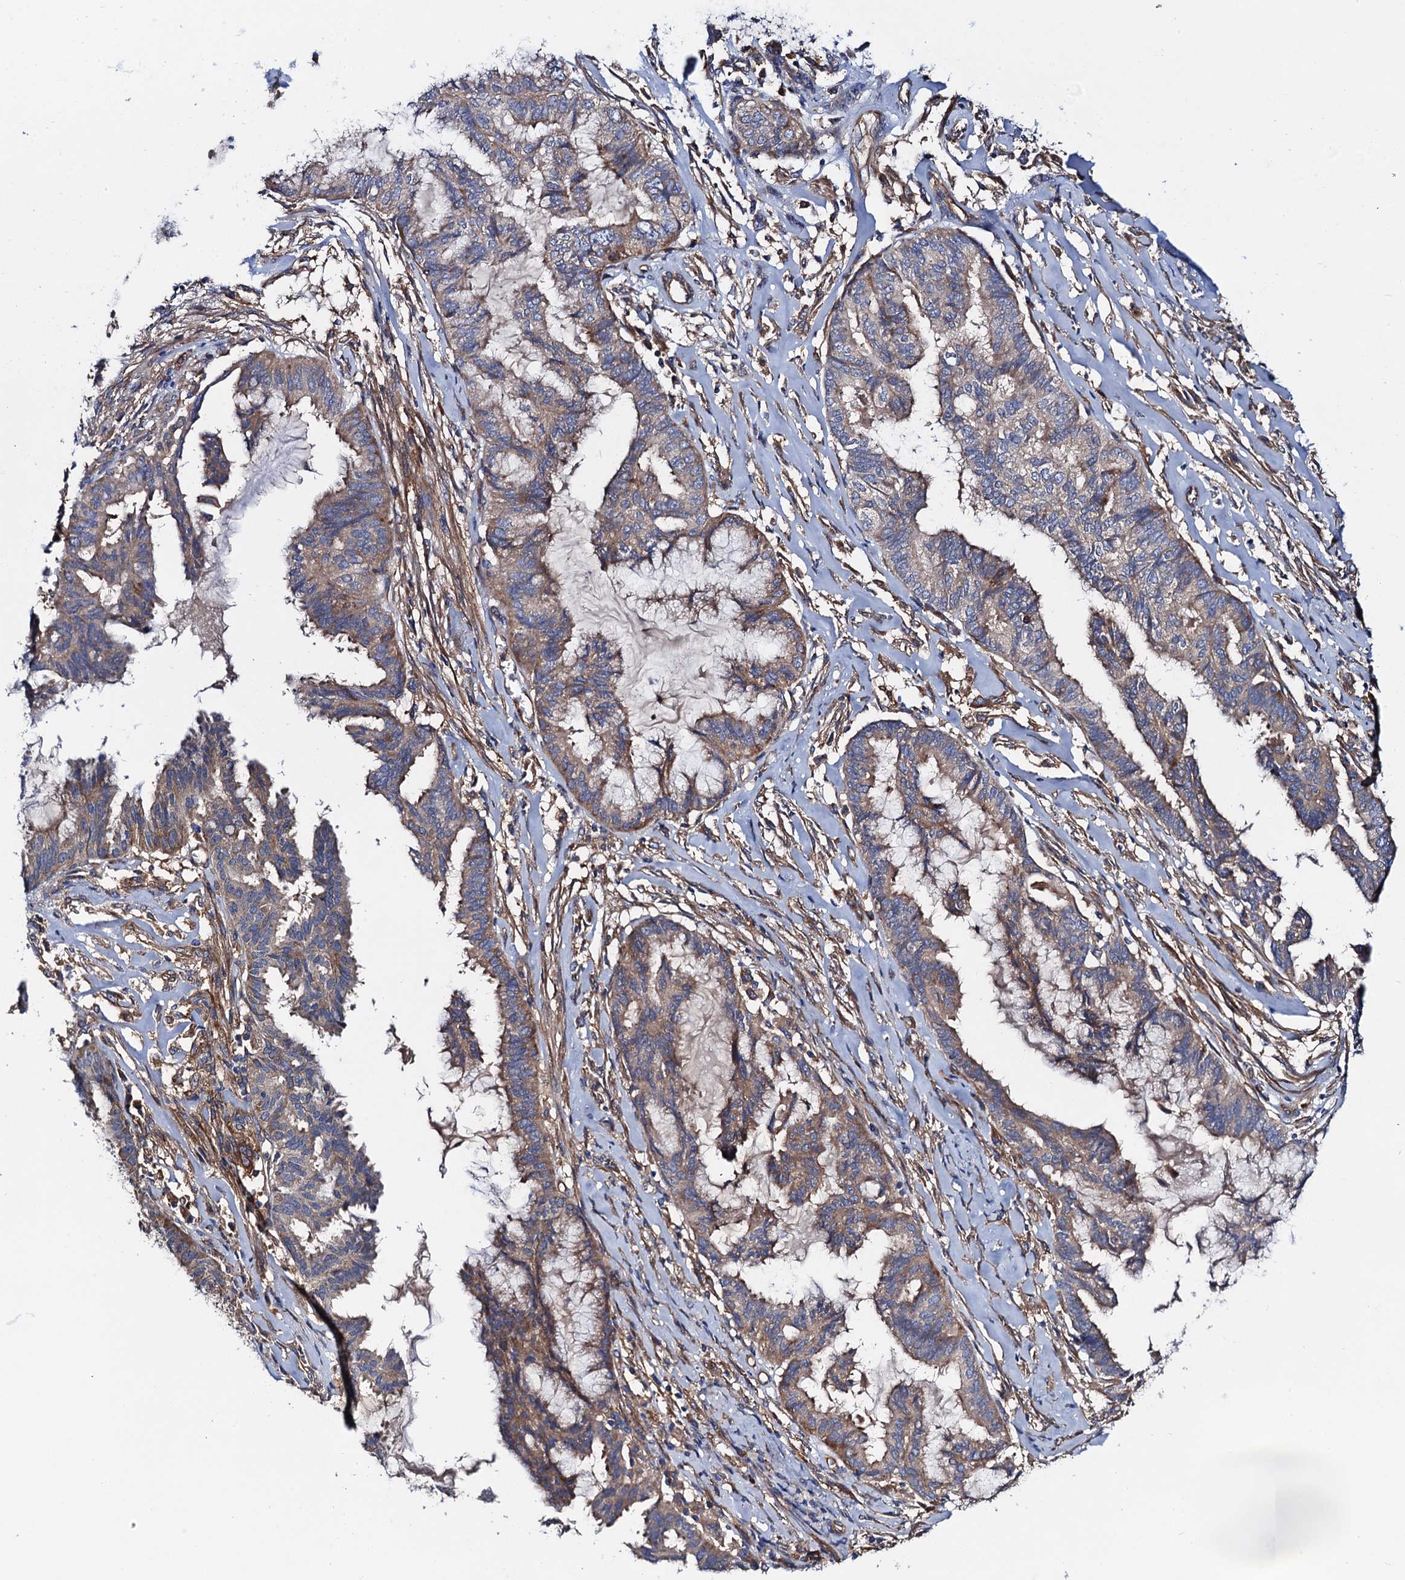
{"staining": {"intensity": "weak", "quantity": "25%-75%", "location": "cytoplasmic/membranous"}, "tissue": "endometrial cancer", "cell_type": "Tumor cells", "image_type": "cancer", "snomed": [{"axis": "morphology", "description": "Adenocarcinoma, NOS"}, {"axis": "topography", "description": "Endometrium"}], "caption": "Human adenocarcinoma (endometrial) stained with a protein marker shows weak staining in tumor cells.", "gene": "MRPL48", "patient": {"sex": "female", "age": 86}}